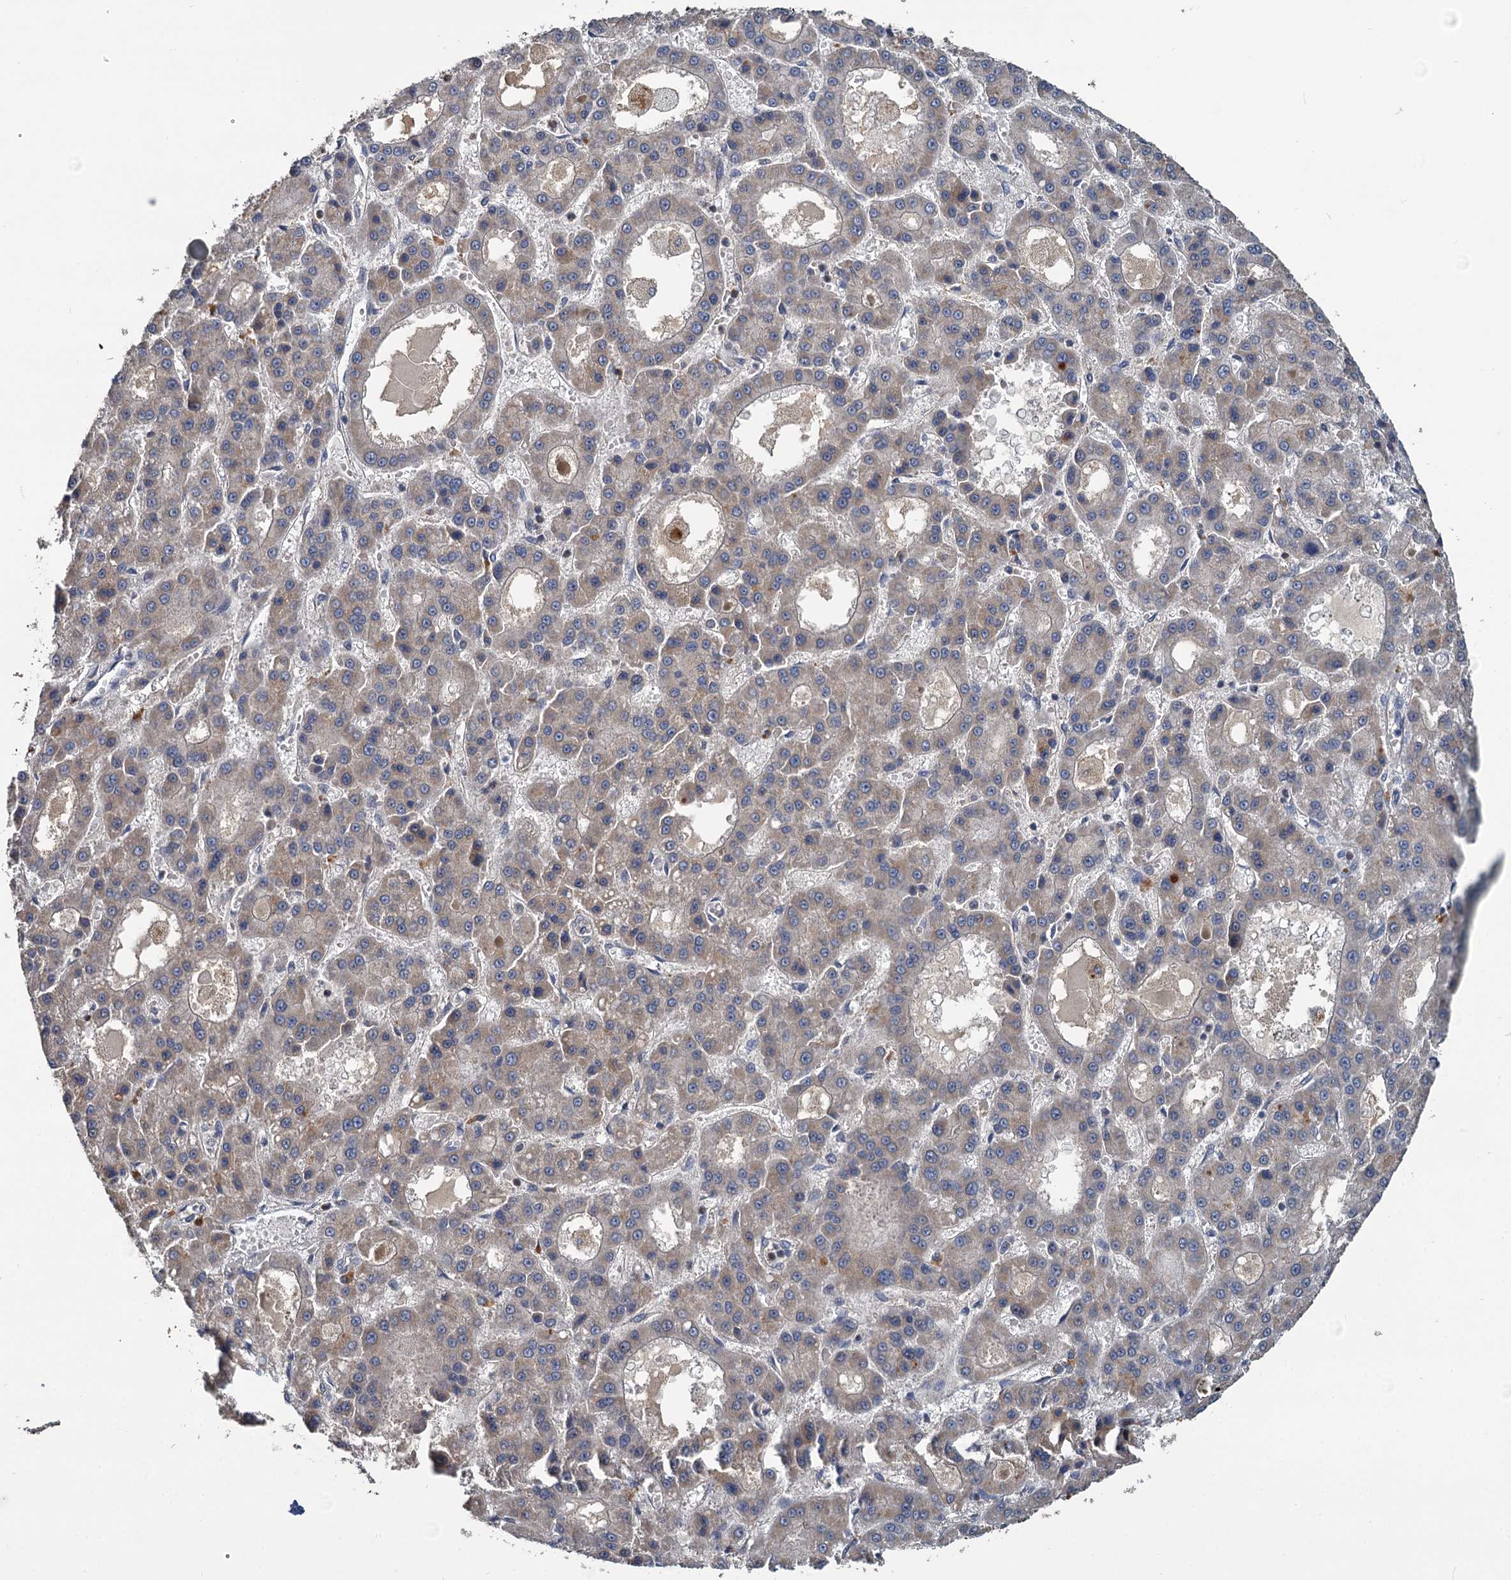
{"staining": {"intensity": "weak", "quantity": "<25%", "location": "cytoplasmic/membranous"}, "tissue": "liver cancer", "cell_type": "Tumor cells", "image_type": "cancer", "snomed": [{"axis": "morphology", "description": "Carcinoma, Hepatocellular, NOS"}, {"axis": "topography", "description": "Liver"}], "caption": "An immunohistochemistry histopathology image of liver cancer is shown. There is no staining in tumor cells of liver cancer.", "gene": "TMEM39A", "patient": {"sex": "male", "age": 70}}